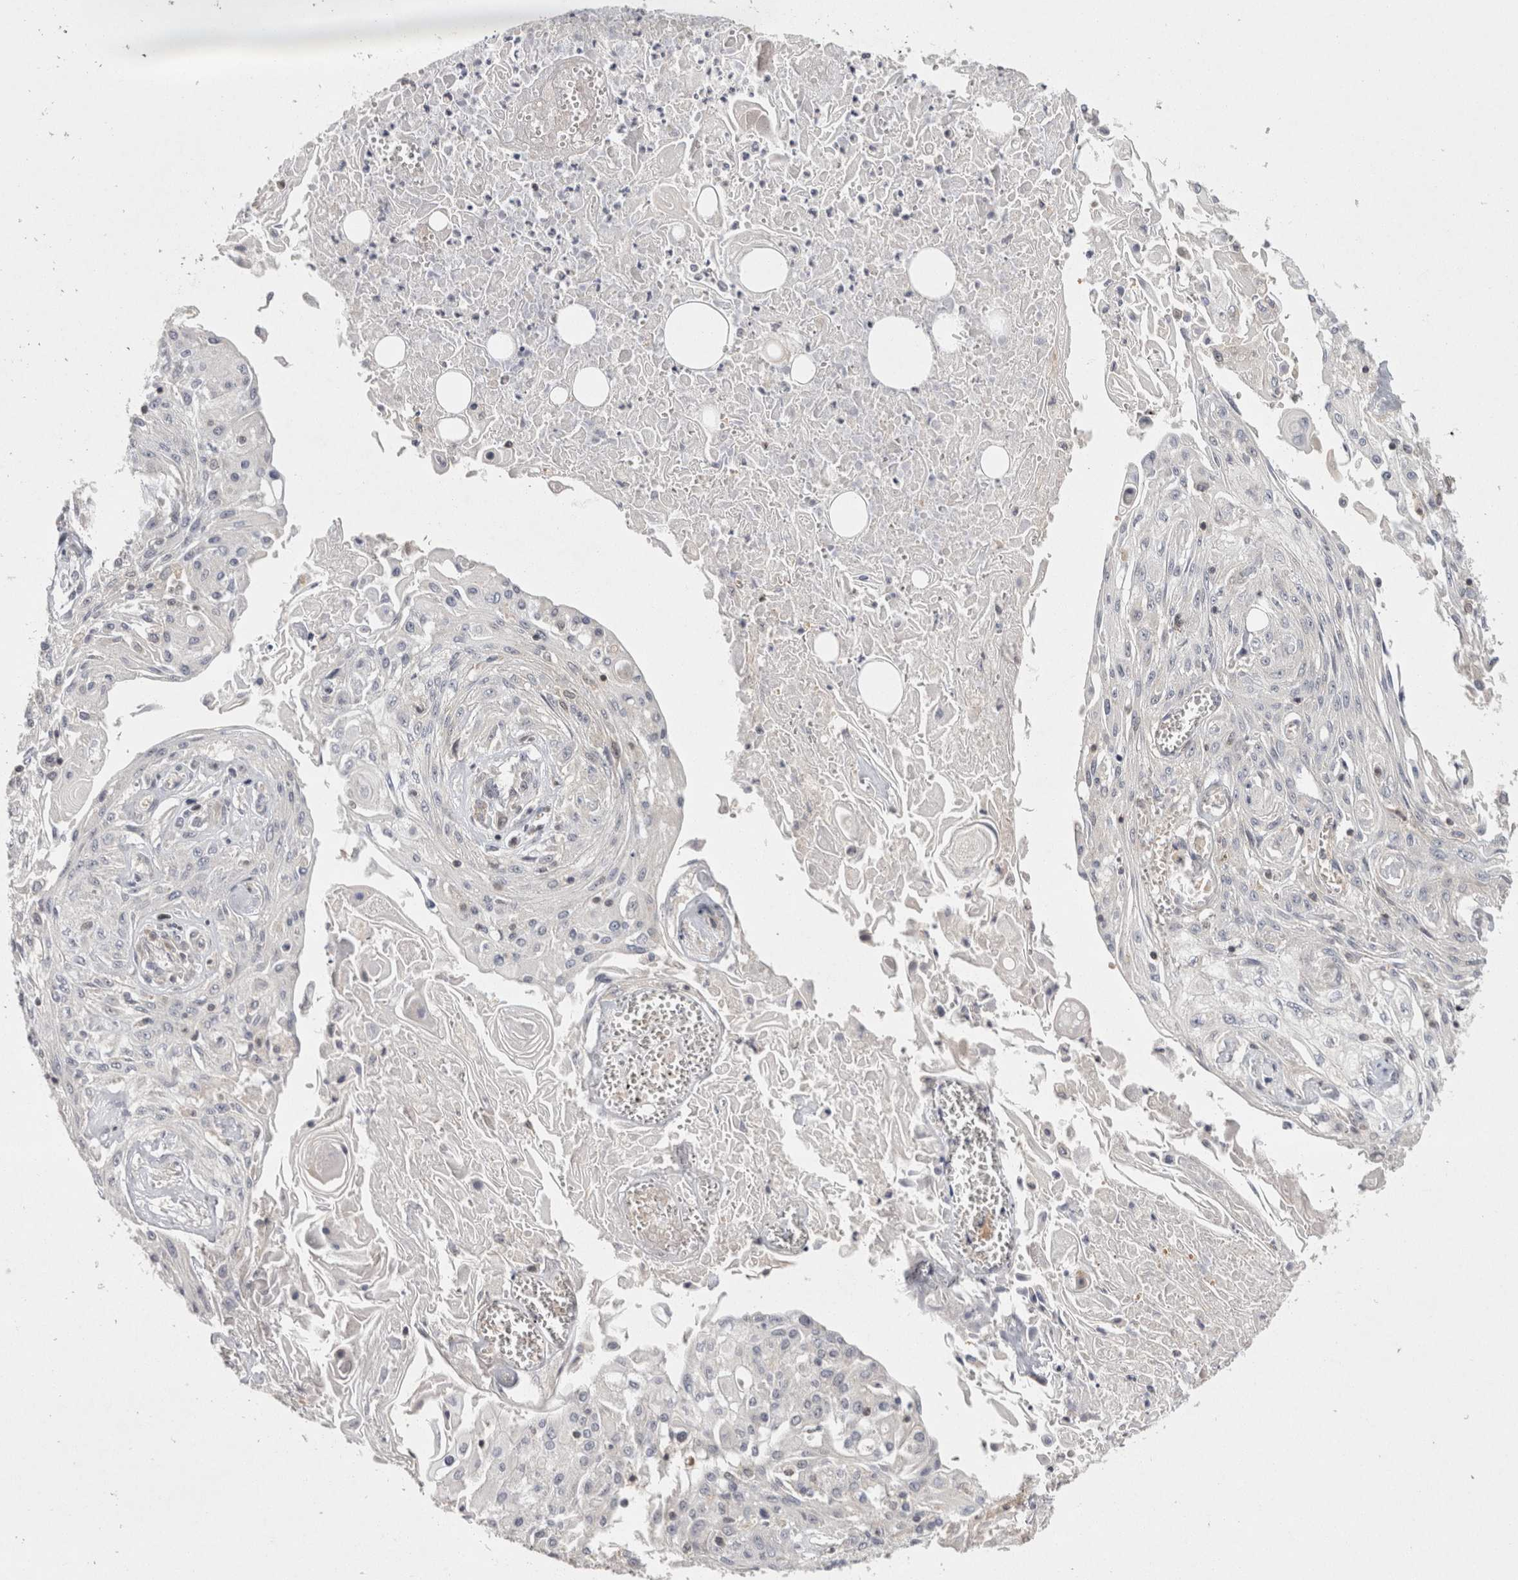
{"staining": {"intensity": "negative", "quantity": "none", "location": "none"}, "tissue": "skin cancer", "cell_type": "Tumor cells", "image_type": "cancer", "snomed": [{"axis": "morphology", "description": "Squamous cell carcinoma, NOS"}, {"axis": "morphology", "description": "Squamous cell carcinoma, metastatic, NOS"}, {"axis": "topography", "description": "Skin"}, {"axis": "topography", "description": "Lymph node"}], "caption": "Immunohistochemistry micrograph of squamous cell carcinoma (skin) stained for a protein (brown), which demonstrates no staining in tumor cells.", "gene": "ACAT2", "patient": {"sex": "male", "age": 75}}